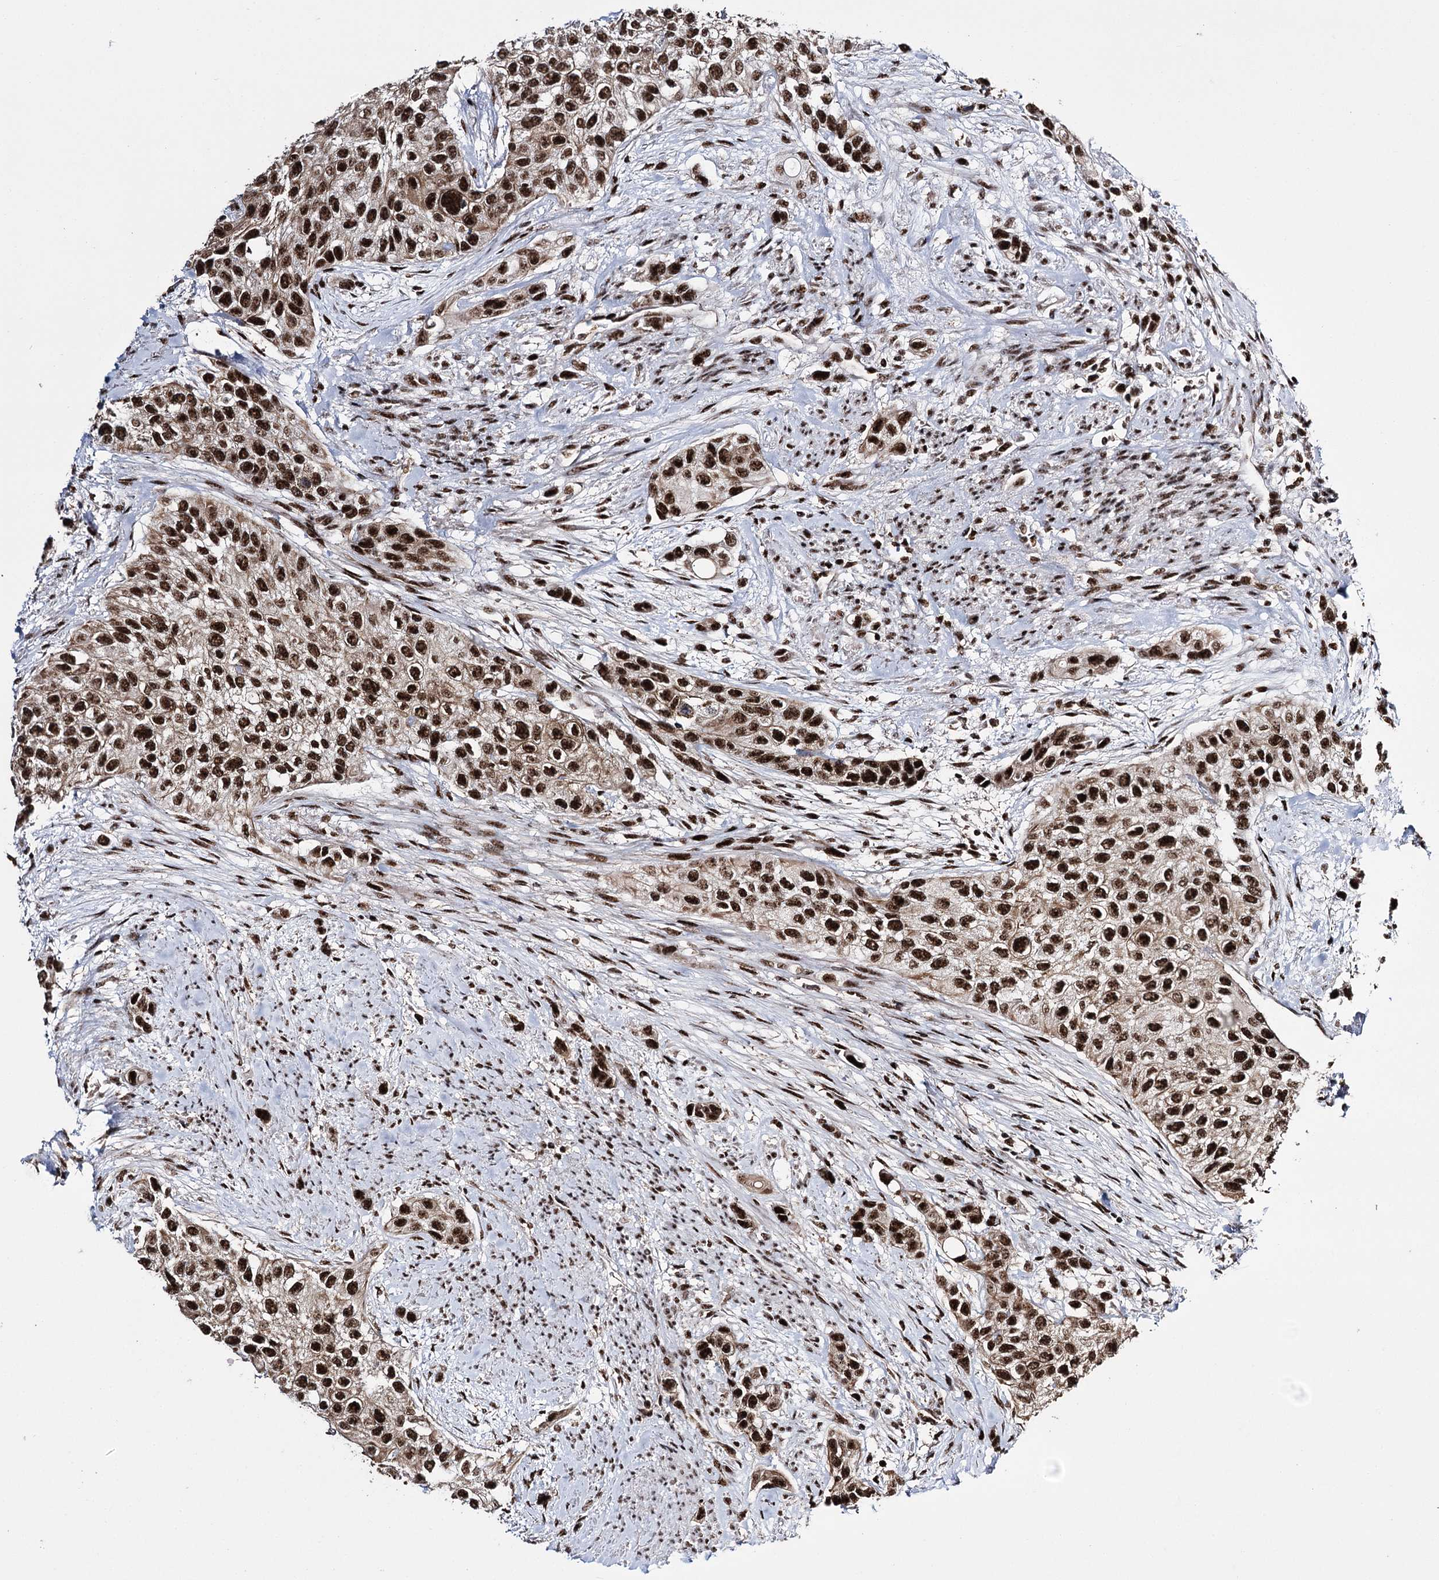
{"staining": {"intensity": "strong", "quantity": ">75%", "location": "nuclear"}, "tissue": "urothelial cancer", "cell_type": "Tumor cells", "image_type": "cancer", "snomed": [{"axis": "morphology", "description": "Normal tissue, NOS"}, {"axis": "morphology", "description": "Urothelial carcinoma, High grade"}, {"axis": "topography", "description": "Vascular tissue"}, {"axis": "topography", "description": "Urinary bladder"}], "caption": "About >75% of tumor cells in urothelial cancer show strong nuclear protein positivity as visualized by brown immunohistochemical staining.", "gene": "PRPF40A", "patient": {"sex": "female", "age": 56}}